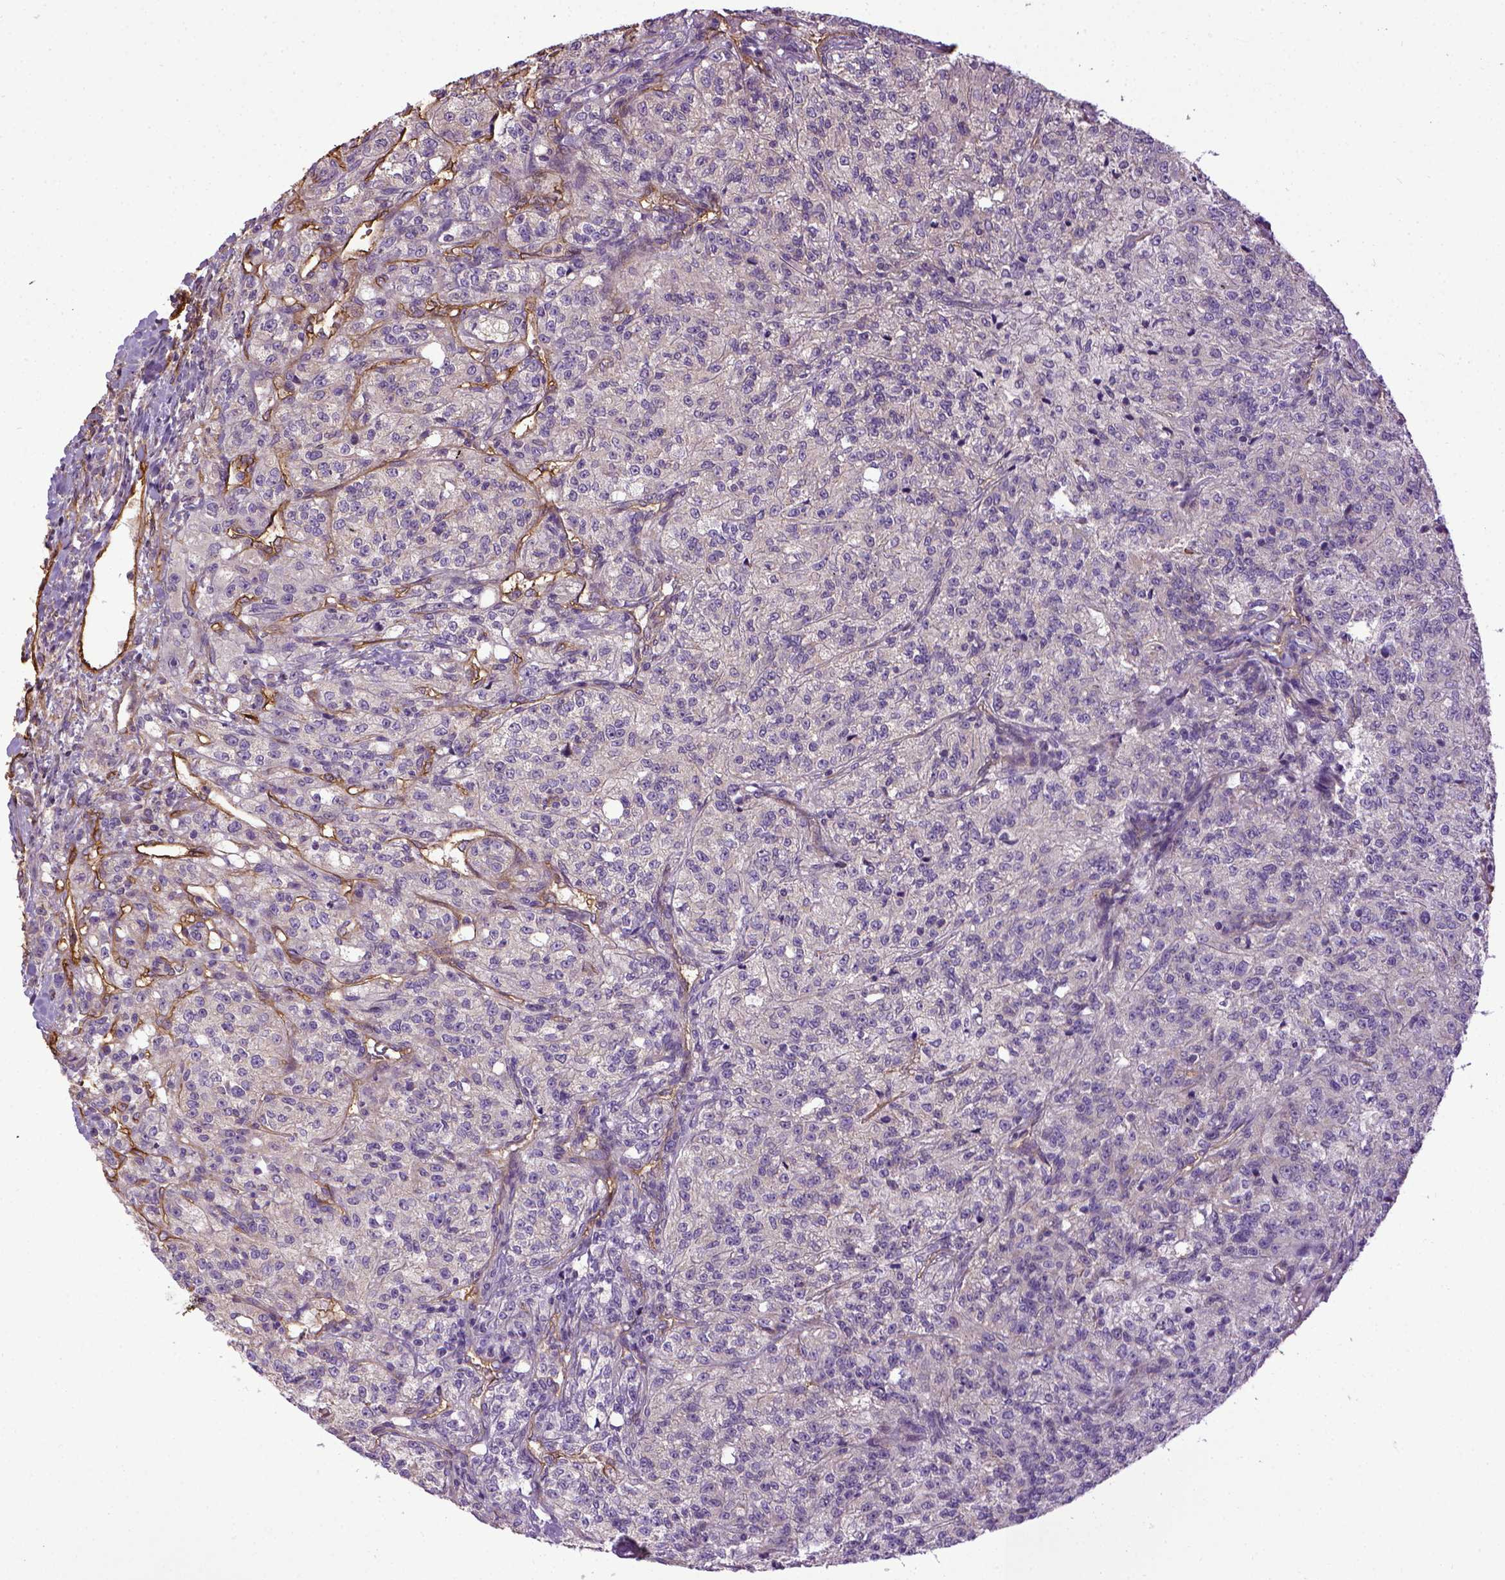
{"staining": {"intensity": "negative", "quantity": "none", "location": "none"}, "tissue": "renal cancer", "cell_type": "Tumor cells", "image_type": "cancer", "snomed": [{"axis": "morphology", "description": "Adenocarcinoma, NOS"}, {"axis": "topography", "description": "Kidney"}], "caption": "The image exhibits no staining of tumor cells in renal cancer. (DAB (3,3'-diaminobenzidine) IHC, high magnification).", "gene": "ENG", "patient": {"sex": "female", "age": 63}}